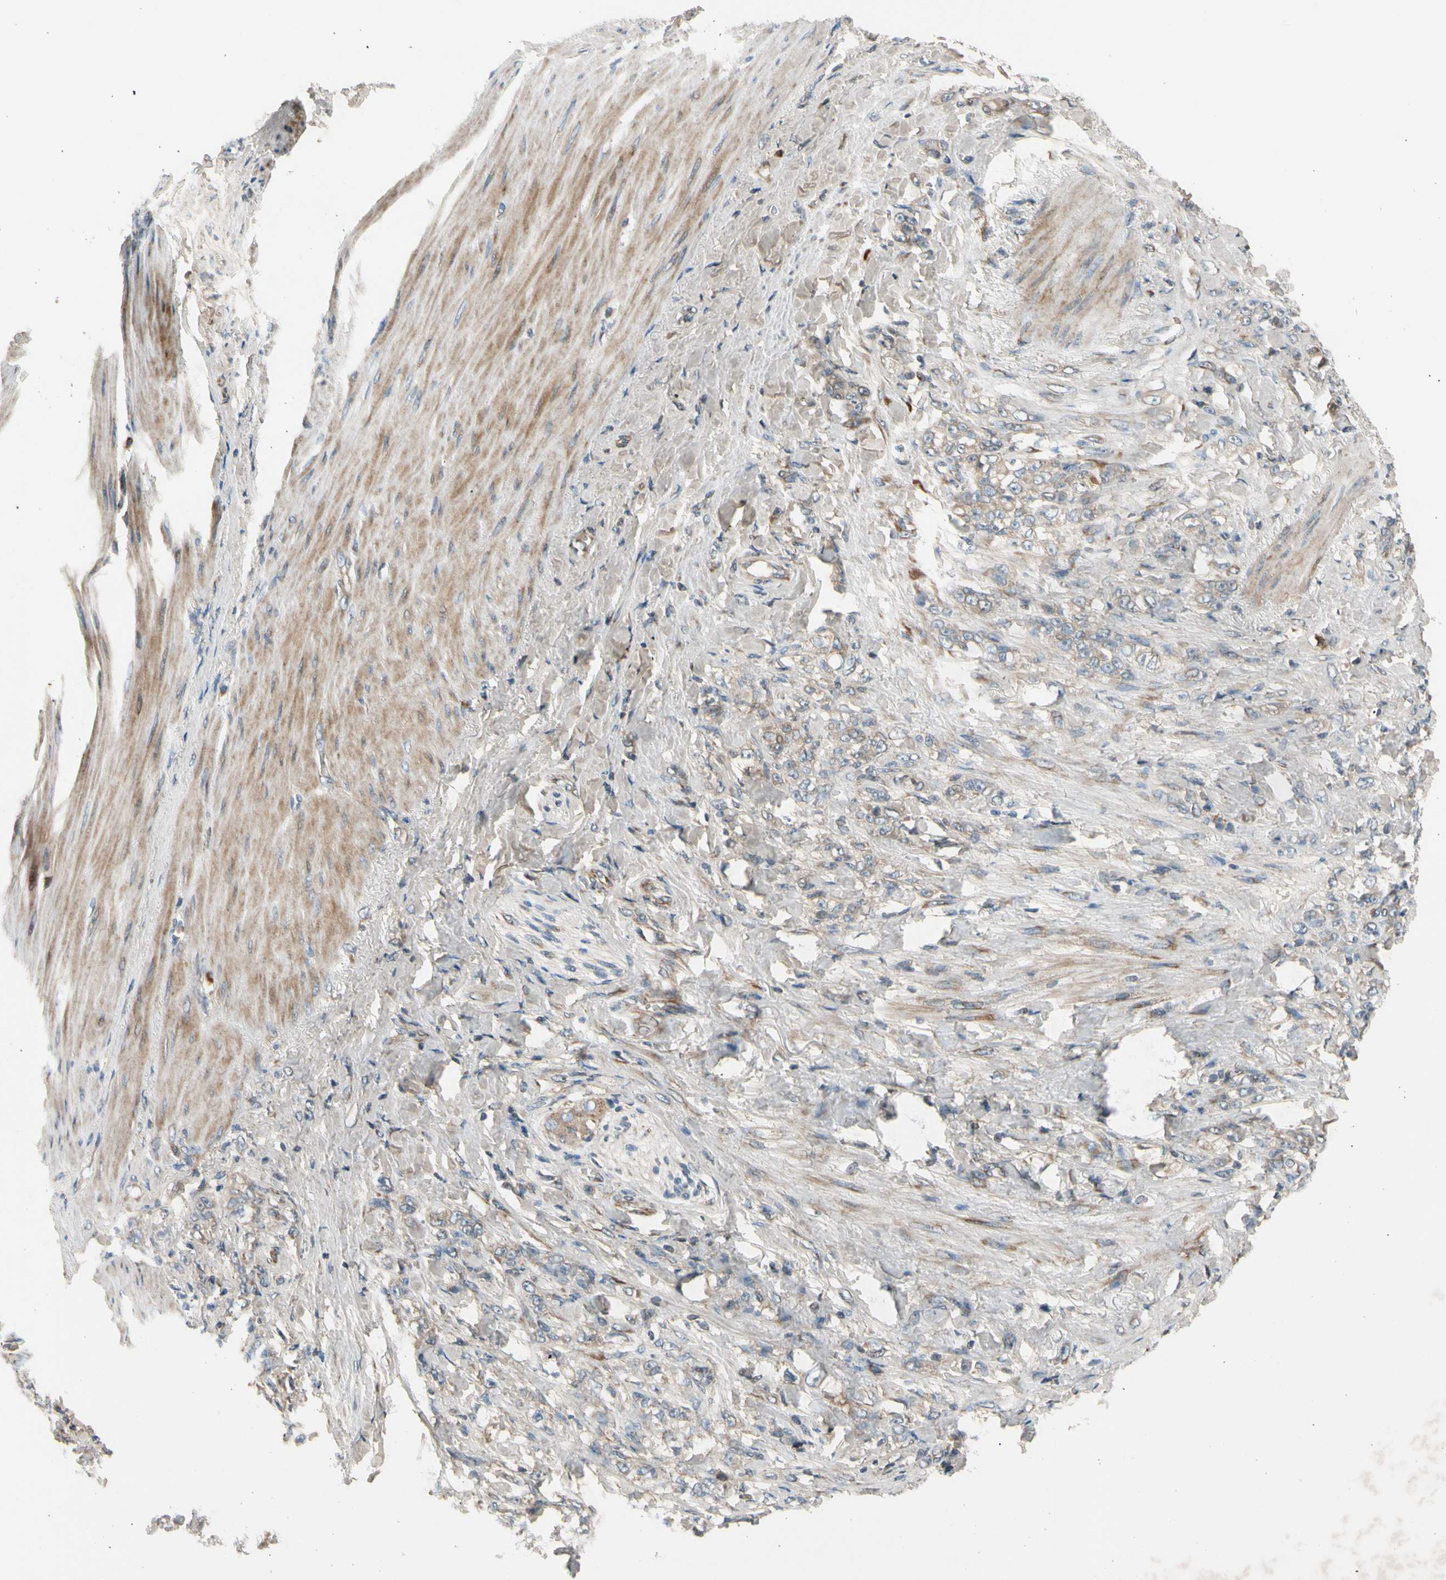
{"staining": {"intensity": "weak", "quantity": ">75%", "location": "cytoplasmic/membranous"}, "tissue": "stomach cancer", "cell_type": "Tumor cells", "image_type": "cancer", "snomed": [{"axis": "morphology", "description": "Adenocarcinoma, NOS"}, {"axis": "topography", "description": "Stomach"}], "caption": "This is an image of immunohistochemistry (IHC) staining of adenocarcinoma (stomach), which shows weak staining in the cytoplasmic/membranous of tumor cells.", "gene": "MST1R", "patient": {"sex": "male", "age": 82}}